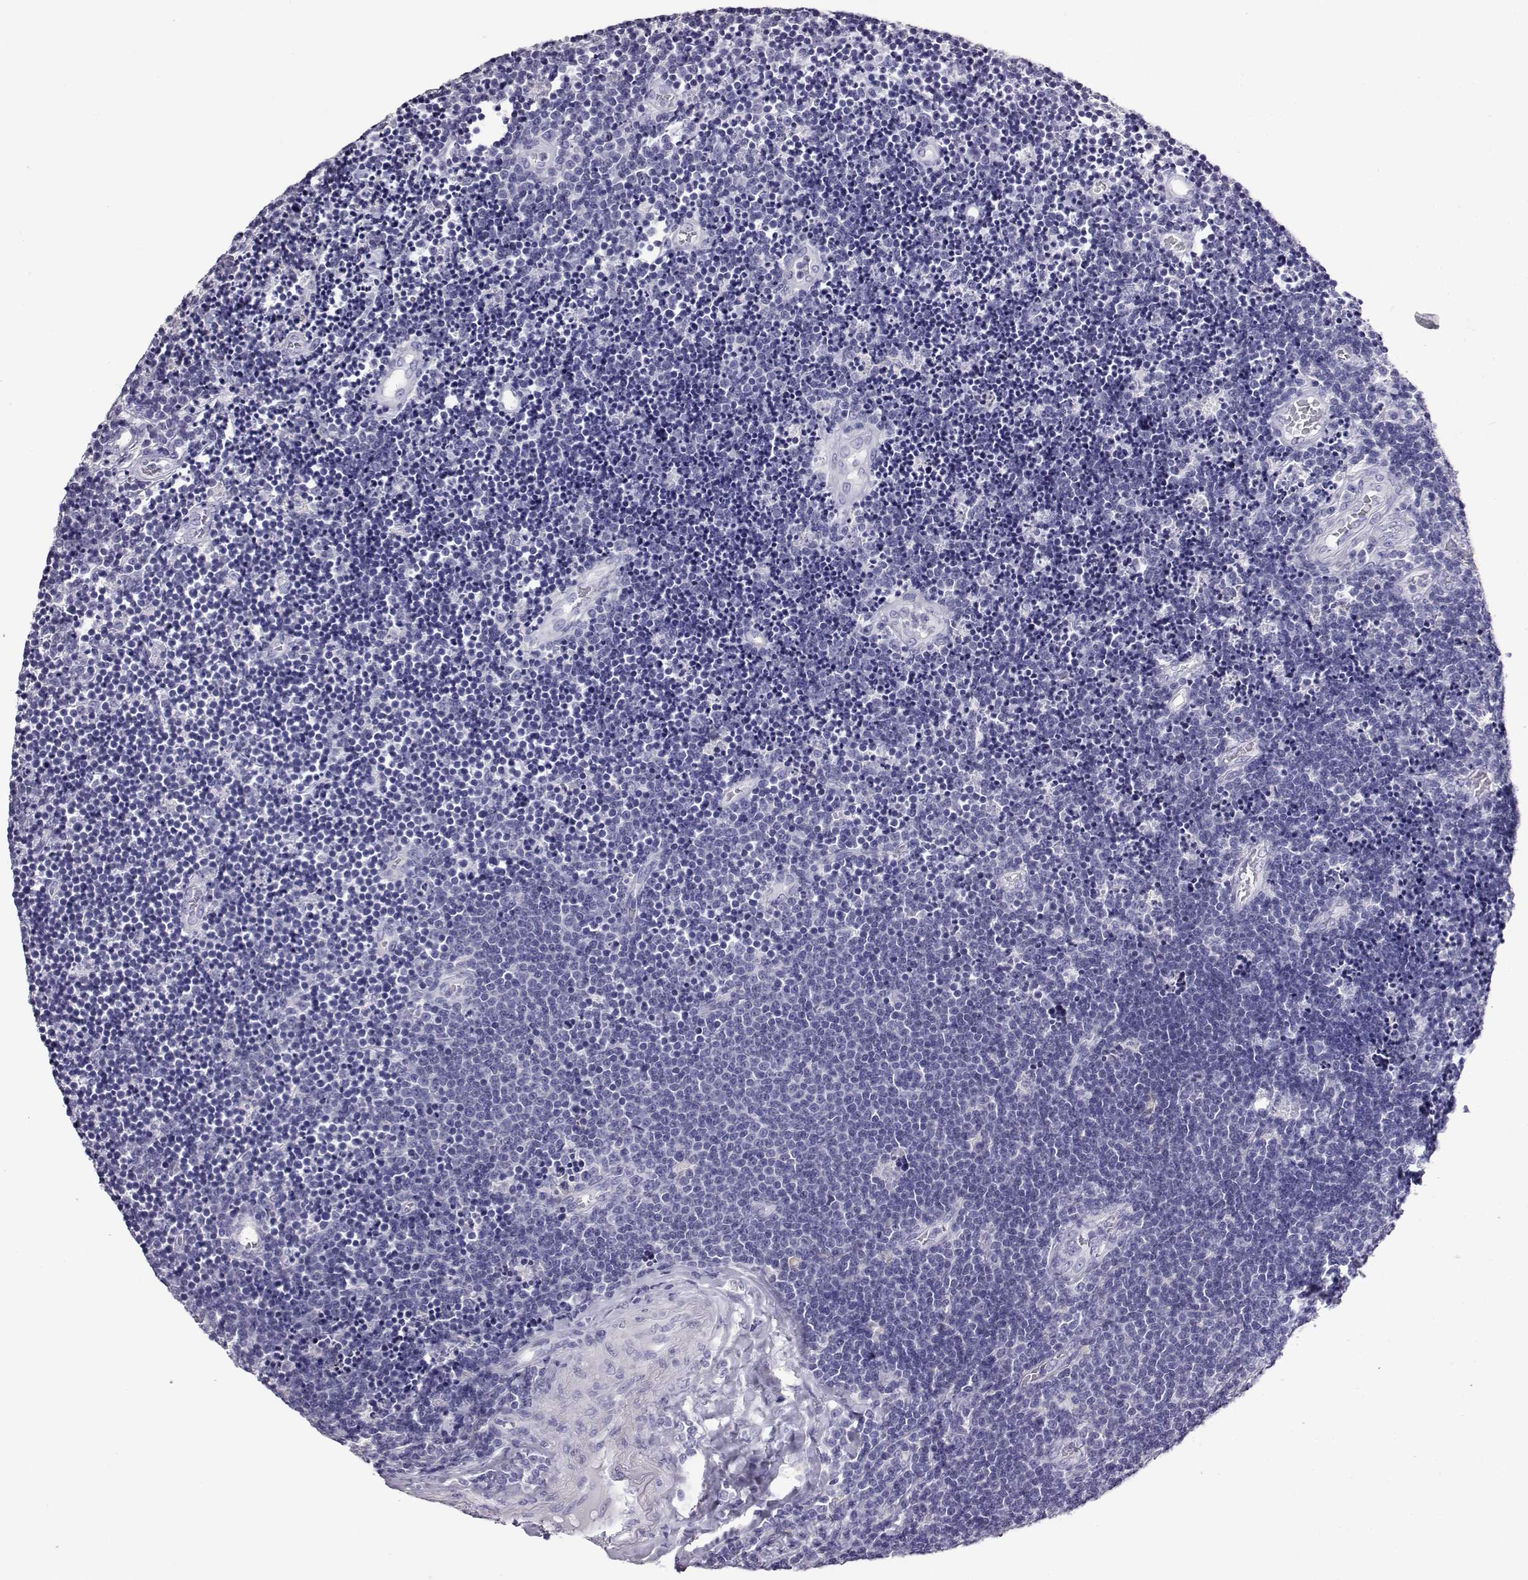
{"staining": {"intensity": "negative", "quantity": "none", "location": "none"}, "tissue": "lymphoma", "cell_type": "Tumor cells", "image_type": "cancer", "snomed": [{"axis": "morphology", "description": "Malignant lymphoma, non-Hodgkin's type, Low grade"}, {"axis": "topography", "description": "Brain"}], "caption": "Immunohistochemistry micrograph of neoplastic tissue: low-grade malignant lymphoma, non-Hodgkin's type stained with DAB reveals no significant protein positivity in tumor cells.", "gene": "AKR1B1", "patient": {"sex": "female", "age": 66}}